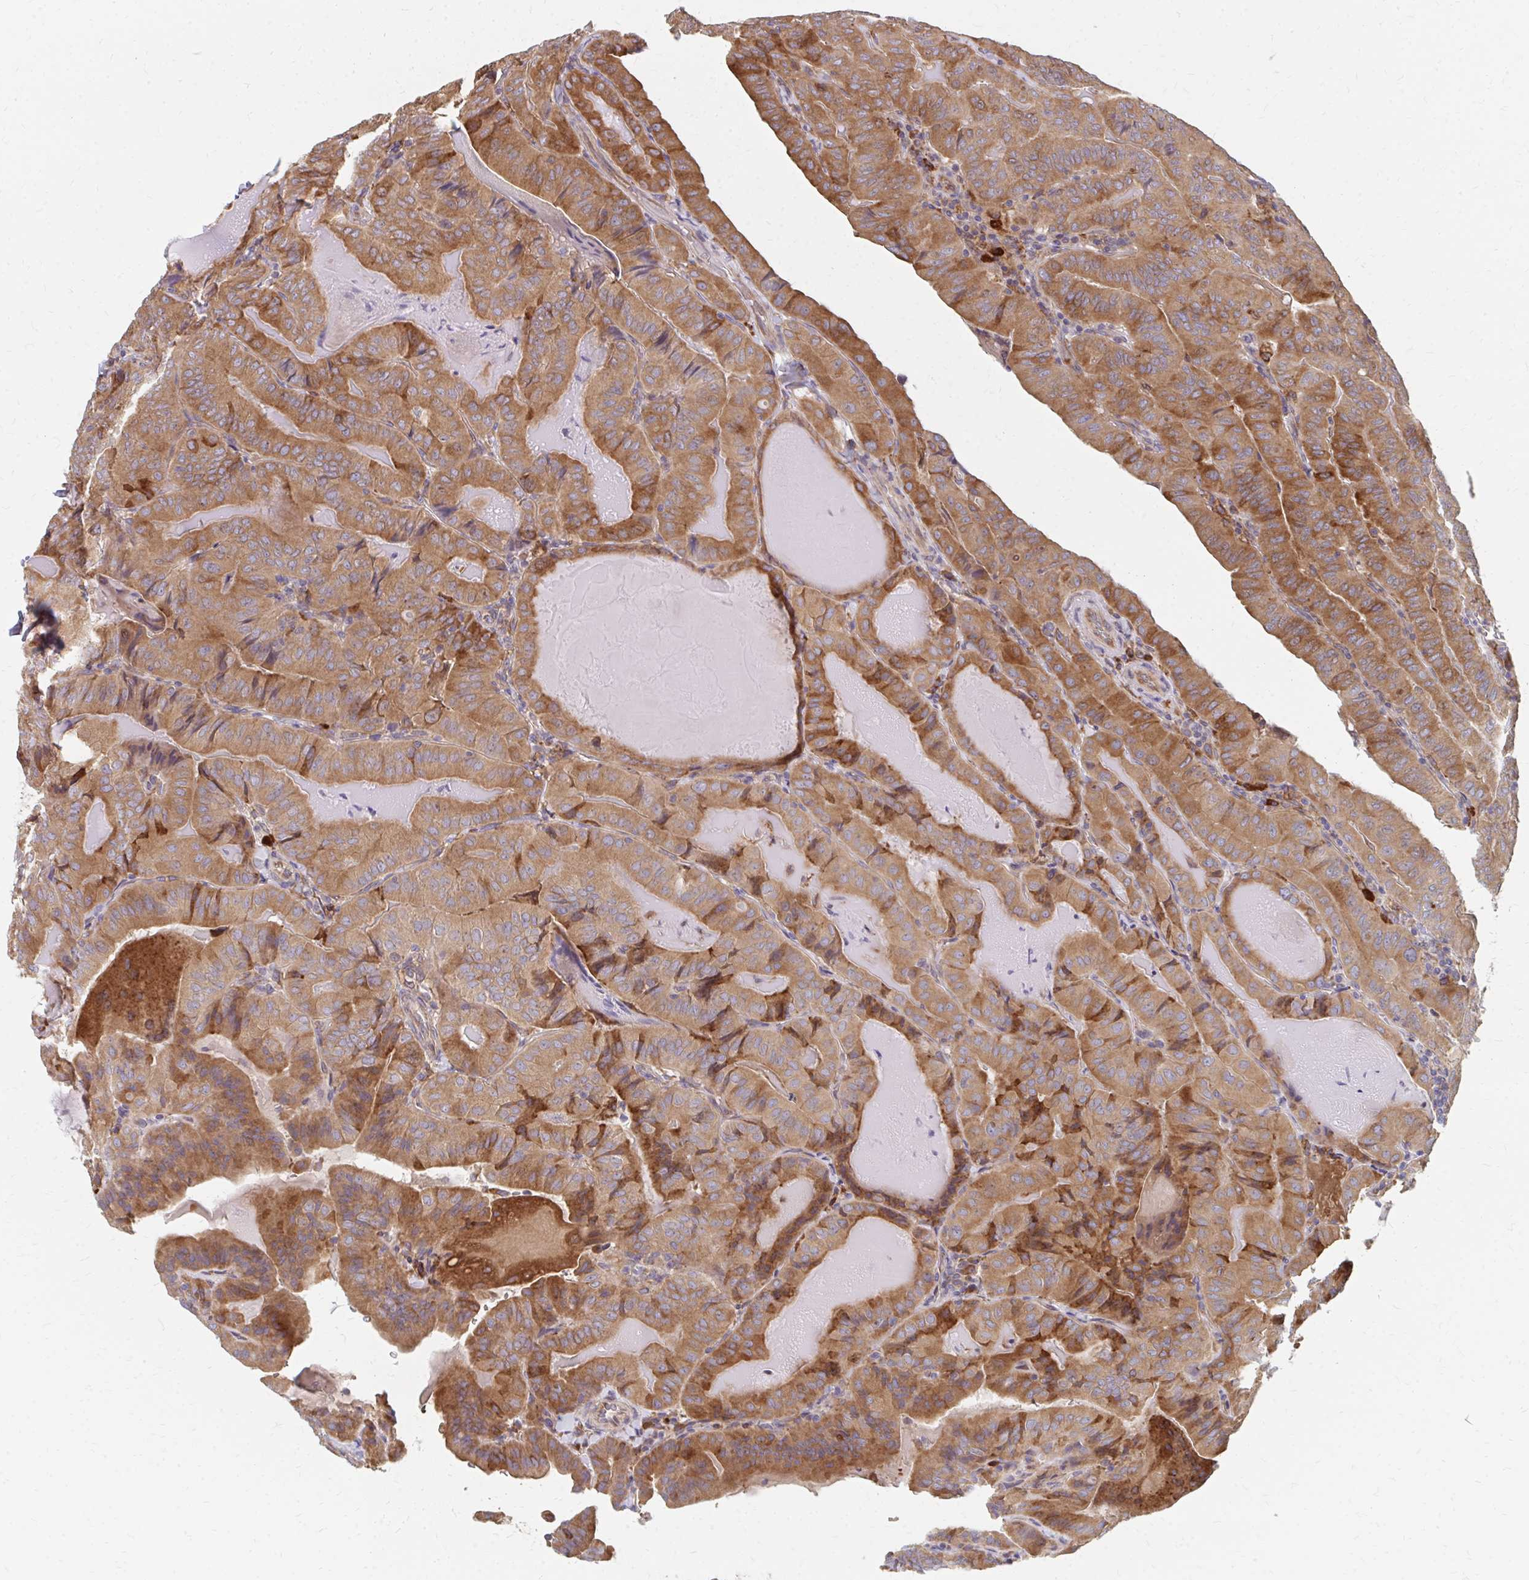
{"staining": {"intensity": "moderate", "quantity": ">75%", "location": "cytoplasmic/membranous"}, "tissue": "thyroid cancer", "cell_type": "Tumor cells", "image_type": "cancer", "snomed": [{"axis": "morphology", "description": "Papillary adenocarcinoma, NOS"}, {"axis": "topography", "description": "Thyroid gland"}], "caption": "Immunohistochemical staining of thyroid cancer shows medium levels of moderate cytoplasmic/membranous protein staining in approximately >75% of tumor cells.", "gene": "PPP1R13L", "patient": {"sex": "female", "age": 68}}